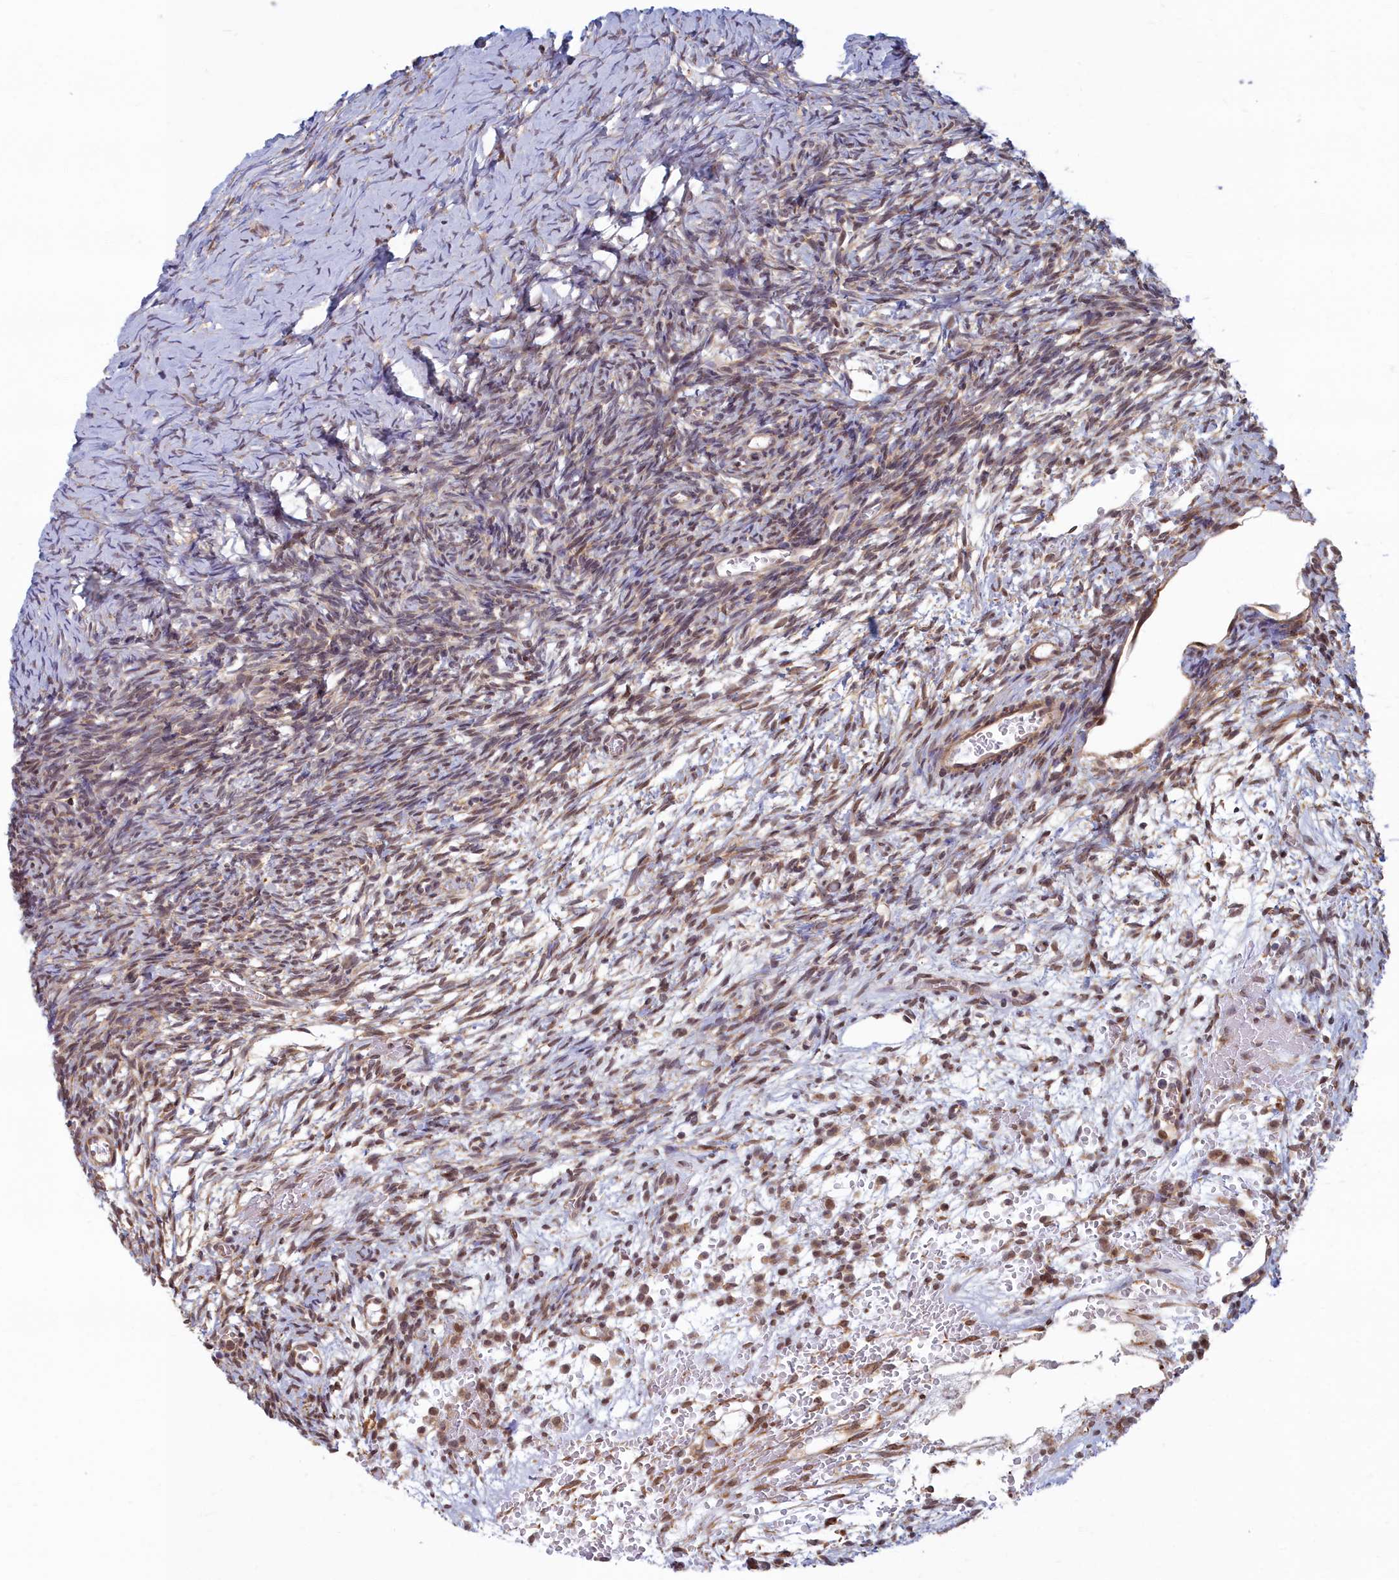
{"staining": {"intensity": "moderate", "quantity": "25%-75%", "location": "cytoplasmic/membranous,nuclear"}, "tissue": "ovary", "cell_type": "Ovarian stroma cells", "image_type": "normal", "snomed": [{"axis": "morphology", "description": "Normal tissue, NOS"}, {"axis": "topography", "description": "Ovary"}], "caption": "Immunohistochemical staining of unremarkable human ovary displays 25%-75% levels of moderate cytoplasmic/membranous,nuclear protein positivity in approximately 25%-75% of ovarian stroma cells.", "gene": "MAK16", "patient": {"sex": "female", "age": 39}}